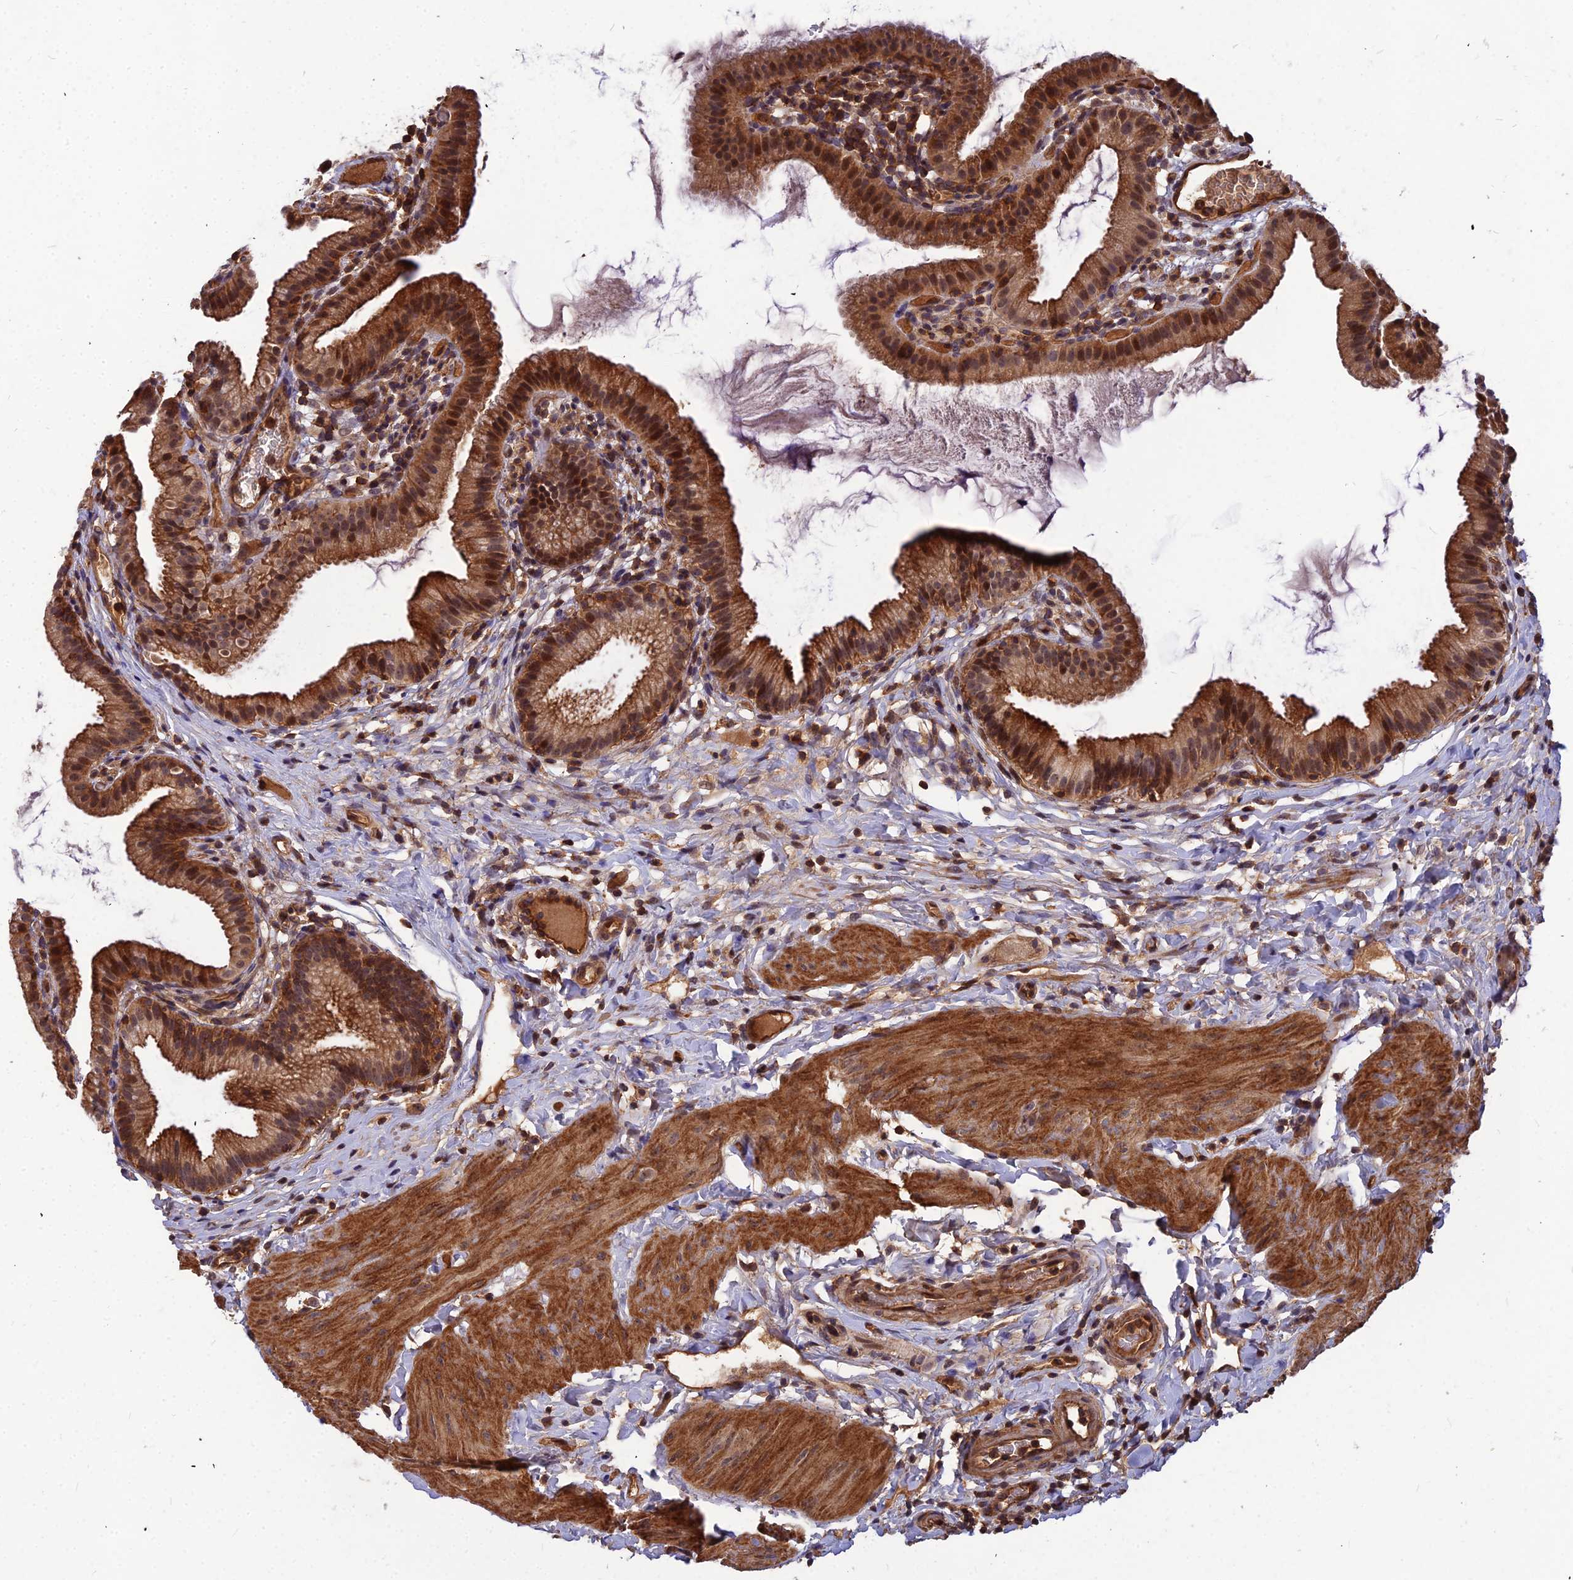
{"staining": {"intensity": "moderate", "quantity": ">75%", "location": "cytoplasmic/membranous,nuclear"}, "tissue": "gallbladder", "cell_type": "Glandular cells", "image_type": "normal", "snomed": [{"axis": "morphology", "description": "Normal tissue, NOS"}, {"axis": "topography", "description": "Gallbladder"}], "caption": "Human gallbladder stained for a protein (brown) demonstrates moderate cytoplasmic/membranous,nuclear positive positivity in about >75% of glandular cells.", "gene": "ZNF467", "patient": {"sex": "female", "age": 46}}